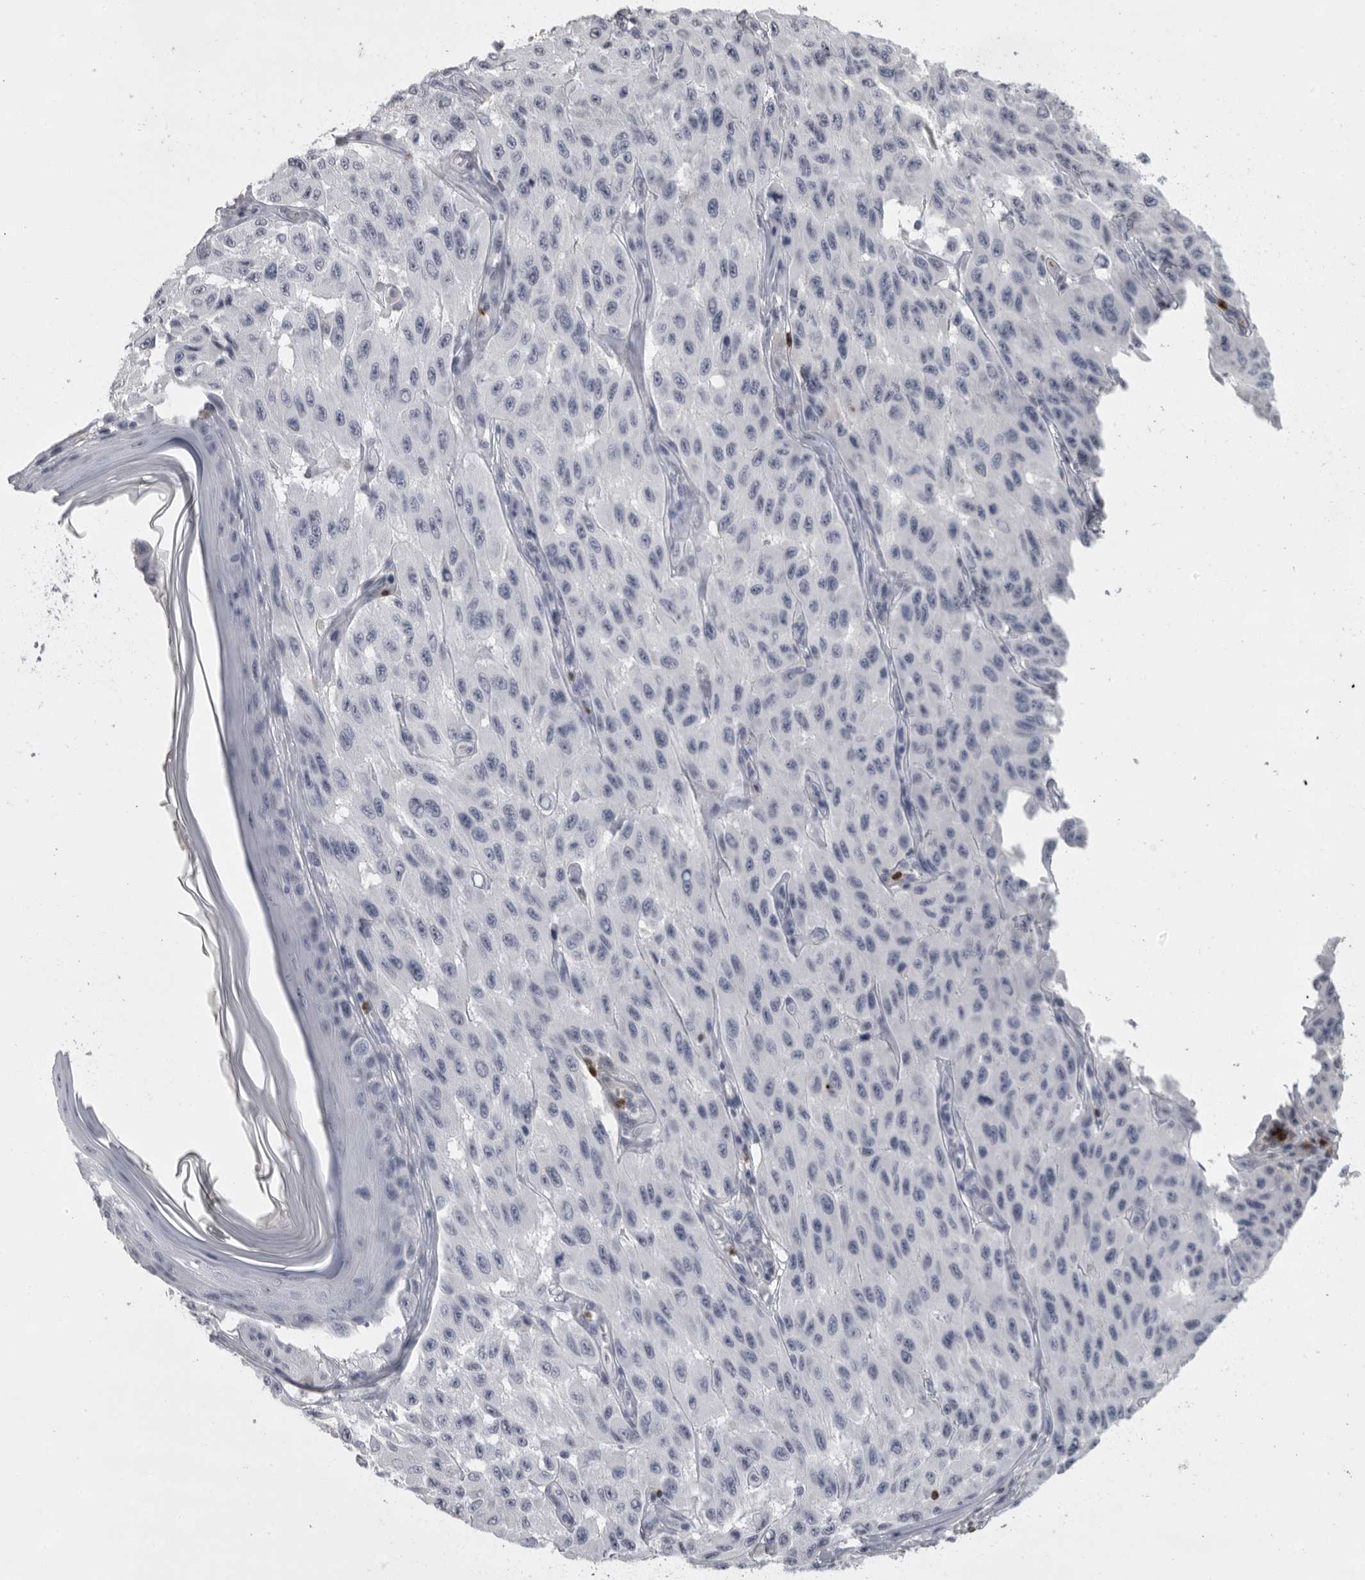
{"staining": {"intensity": "negative", "quantity": "none", "location": "none"}, "tissue": "melanoma", "cell_type": "Tumor cells", "image_type": "cancer", "snomed": [{"axis": "morphology", "description": "Malignant melanoma, NOS"}, {"axis": "topography", "description": "Skin"}], "caption": "The photomicrograph displays no significant expression in tumor cells of melanoma.", "gene": "GNLY", "patient": {"sex": "male", "age": 30}}